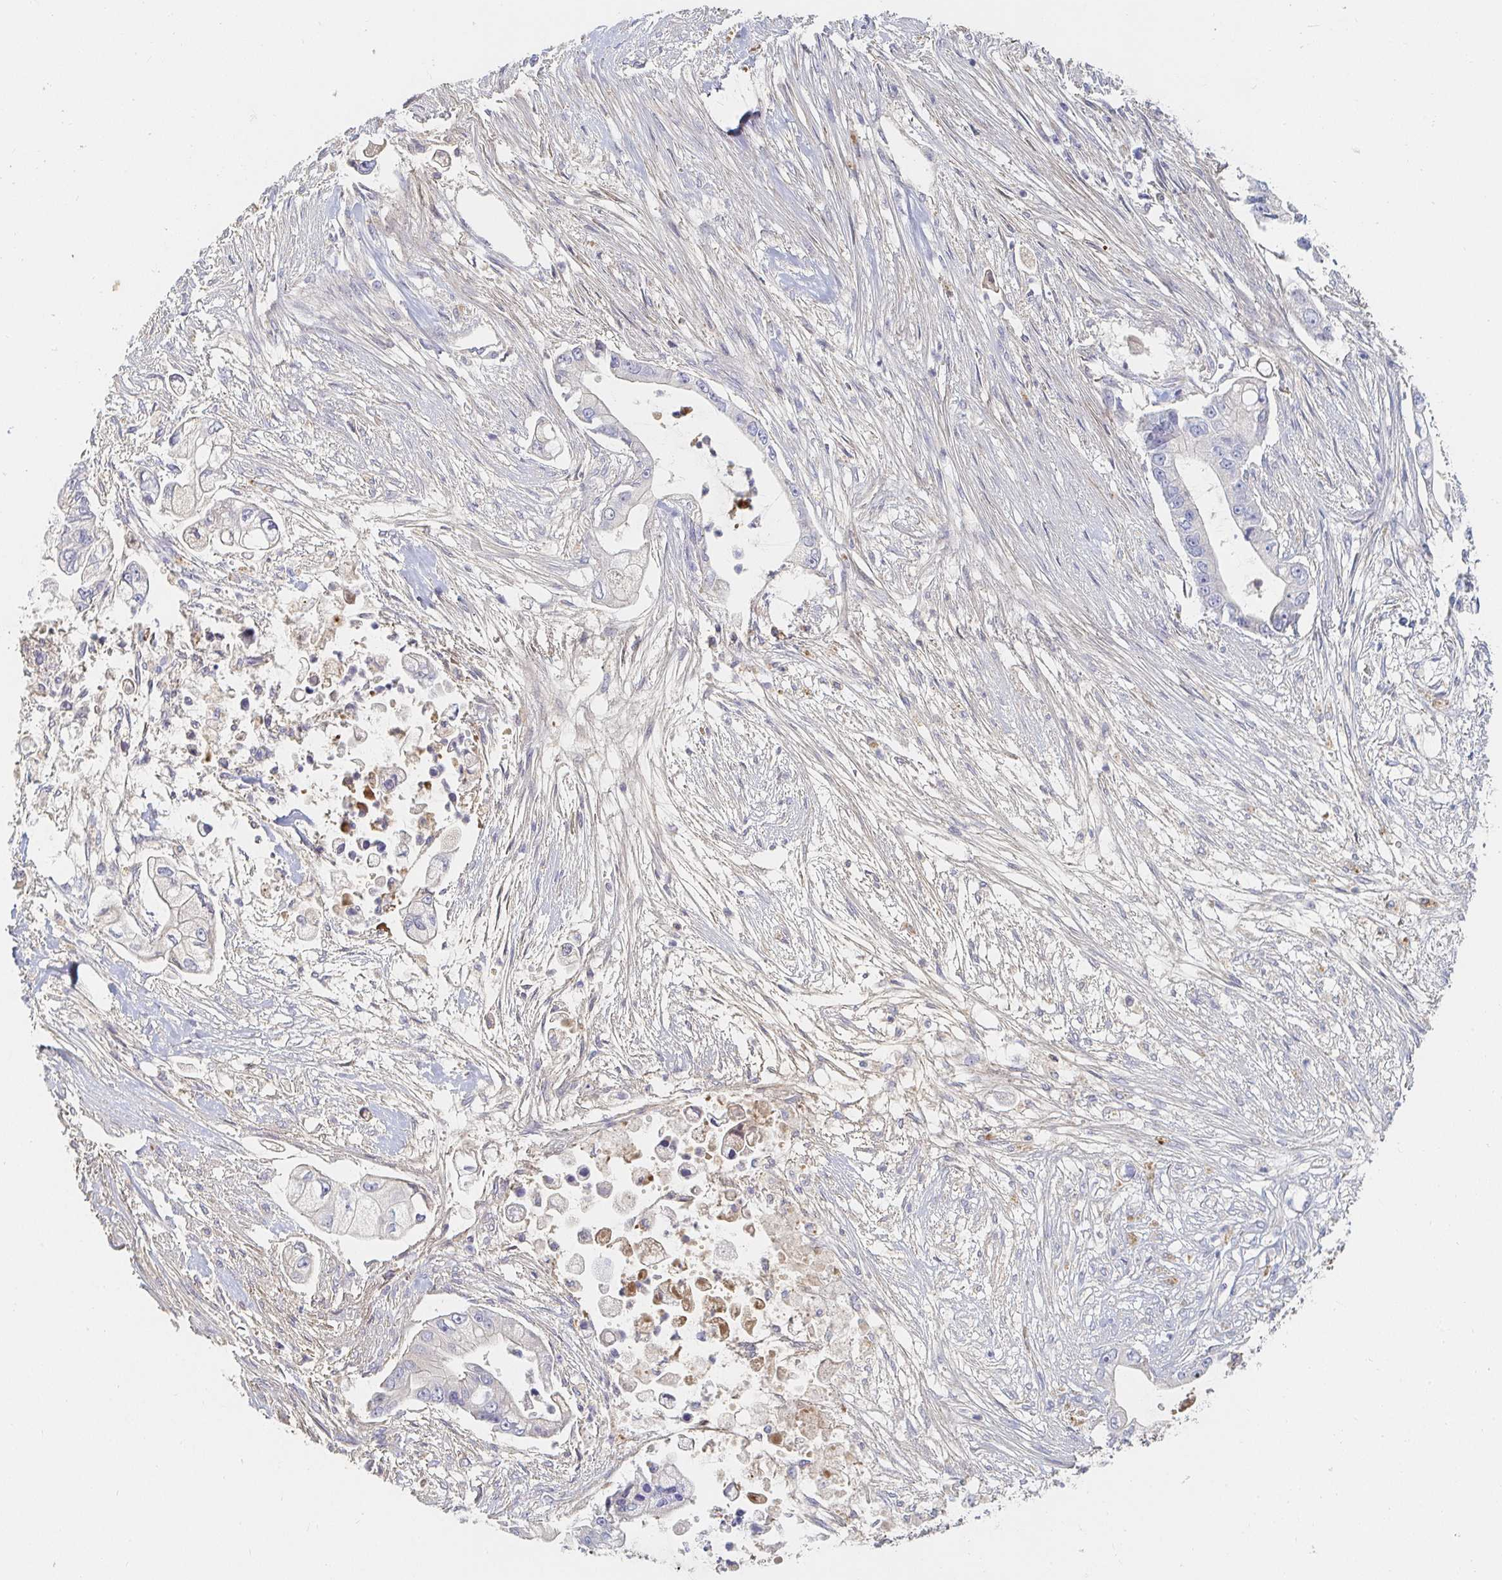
{"staining": {"intensity": "negative", "quantity": "none", "location": "none"}, "tissue": "pancreatic cancer", "cell_type": "Tumor cells", "image_type": "cancer", "snomed": [{"axis": "morphology", "description": "Adenocarcinoma, NOS"}, {"axis": "topography", "description": "Pancreas"}], "caption": "The histopathology image displays no significant staining in tumor cells of pancreatic cancer.", "gene": "NME9", "patient": {"sex": "female", "age": 69}}